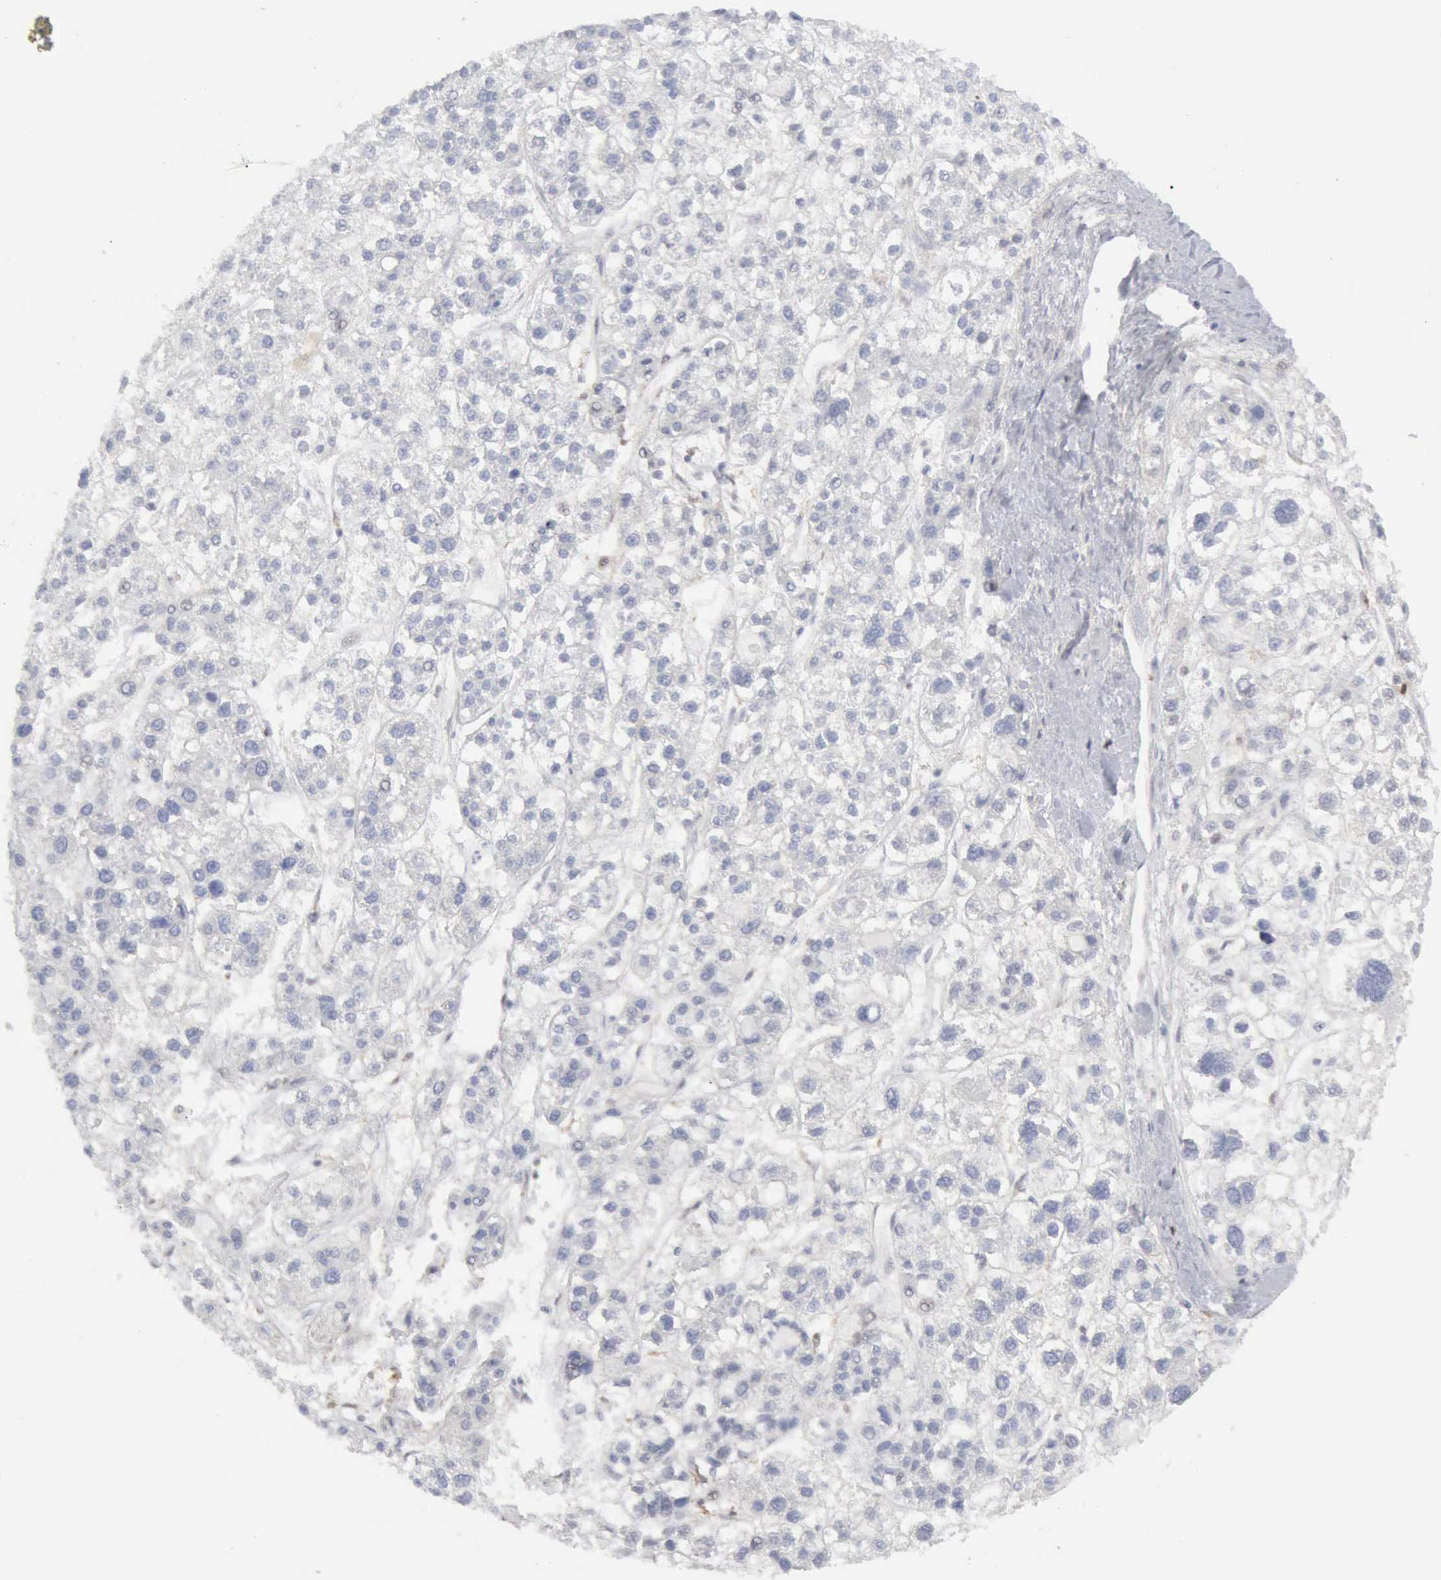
{"staining": {"intensity": "negative", "quantity": "none", "location": "none"}, "tissue": "liver cancer", "cell_type": "Tumor cells", "image_type": "cancer", "snomed": [{"axis": "morphology", "description": "Carcinoma, Hepatocellular, NOS"}, {"axis": "topography", "description": "Liver"}], "caption": "A high-resolution image shows IHC staining of hepatocellular carcinoma (liver), which shows no significant expression in tumor cells.", "gene": "STAT1", "patient": {"sex": "female", "age": 85}}